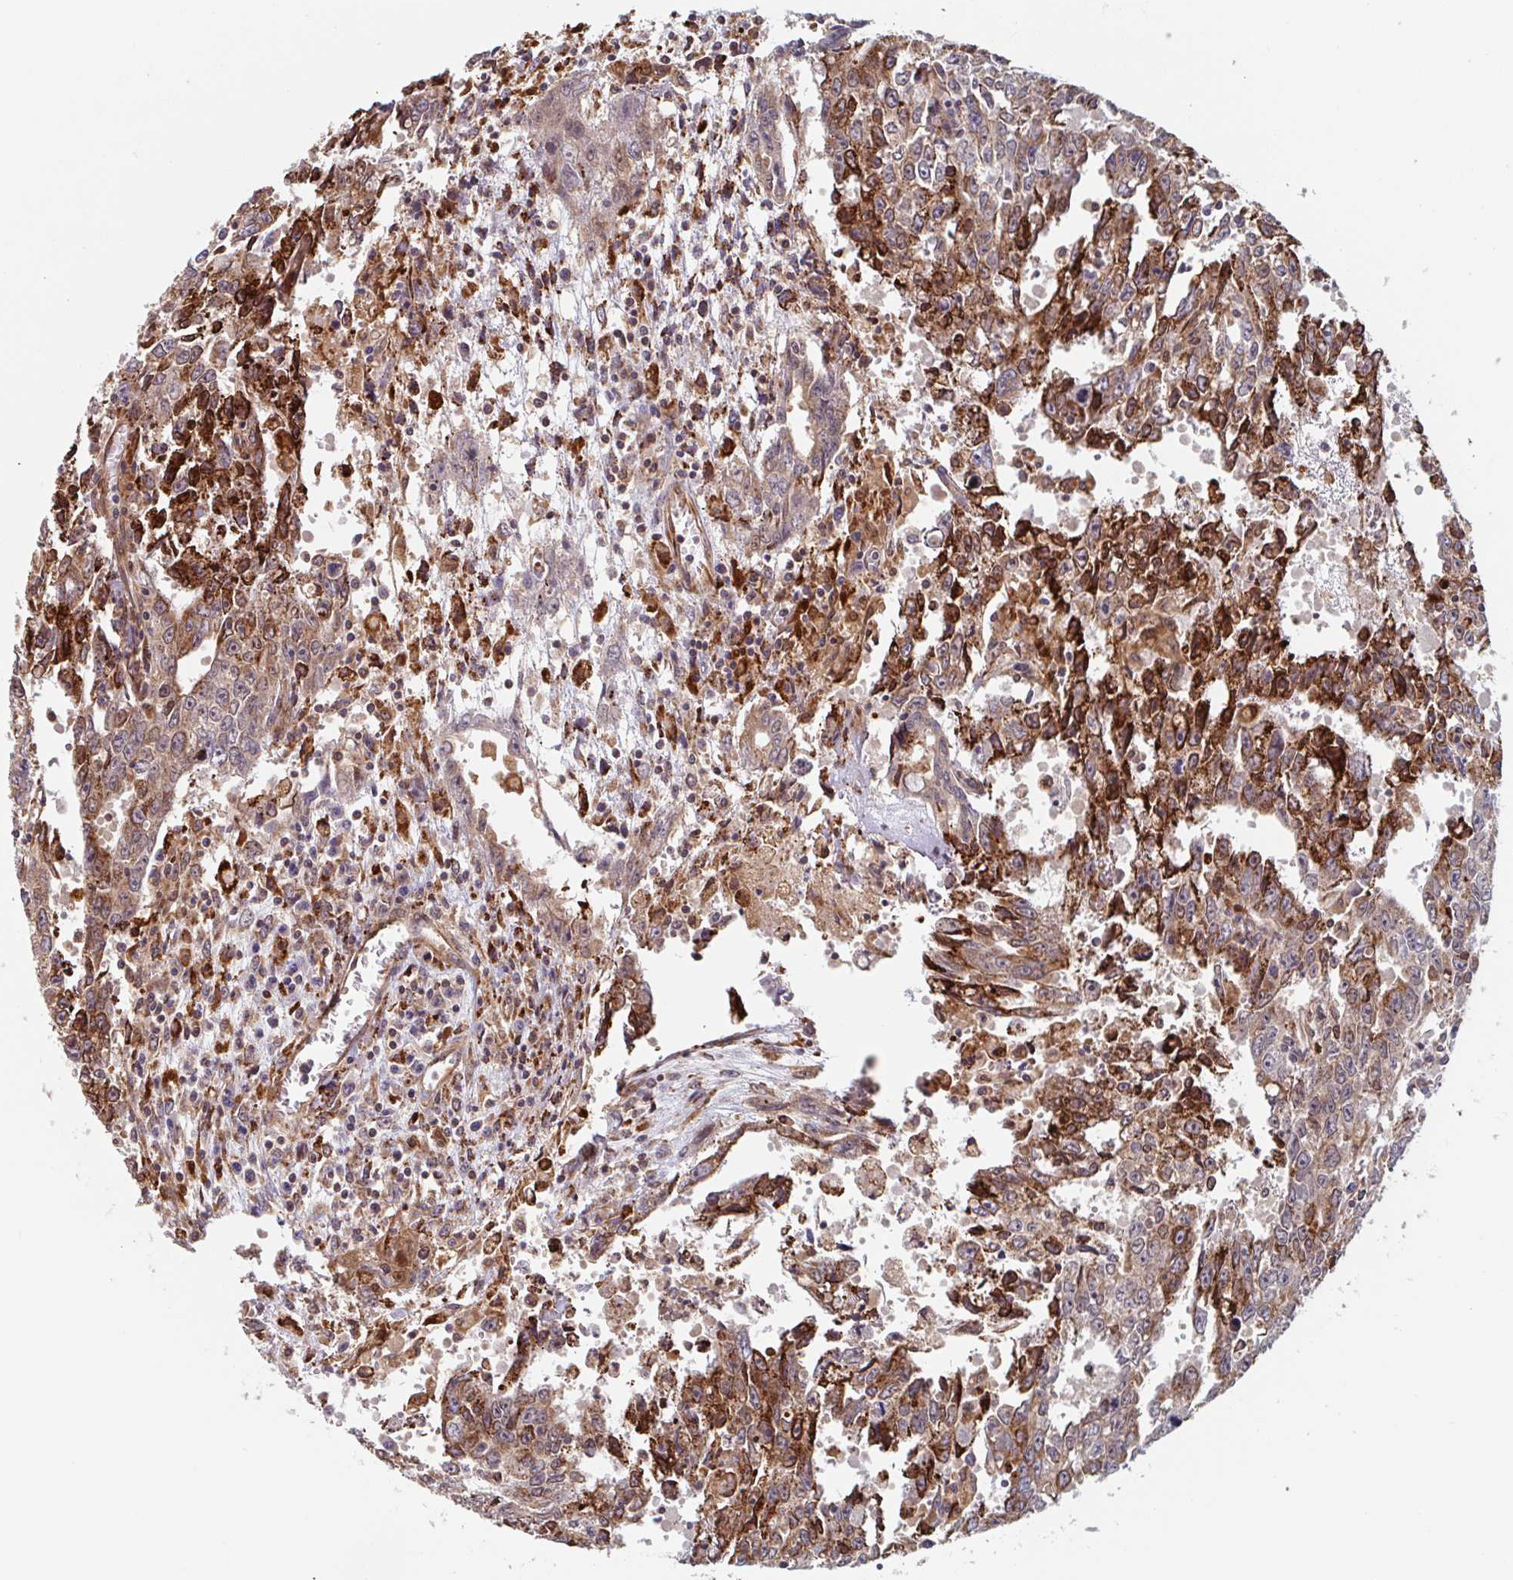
{"staining": {"intensity": "strong", "quantity": "25%-75%", "location": "cytoplasmic/membranous"}, "tissue": "testis cancer", "cell_type": "Tumor cells", "image_type": "cancer", "snomed": [{"axis": "morphology", "description": "Carcinoma, Embryonal, NOS"}, {"axis": "topography", "description": "Testis"}], "caption": "Human embryonal carcinoma (testis) stained for a protein (brown) demonstrates strong cytoplasmic/membranous positive expression in approximately 25%-75% of tumor cells.", "gene": "NUB1", "patient": {"sex": "male", "age": 22}}